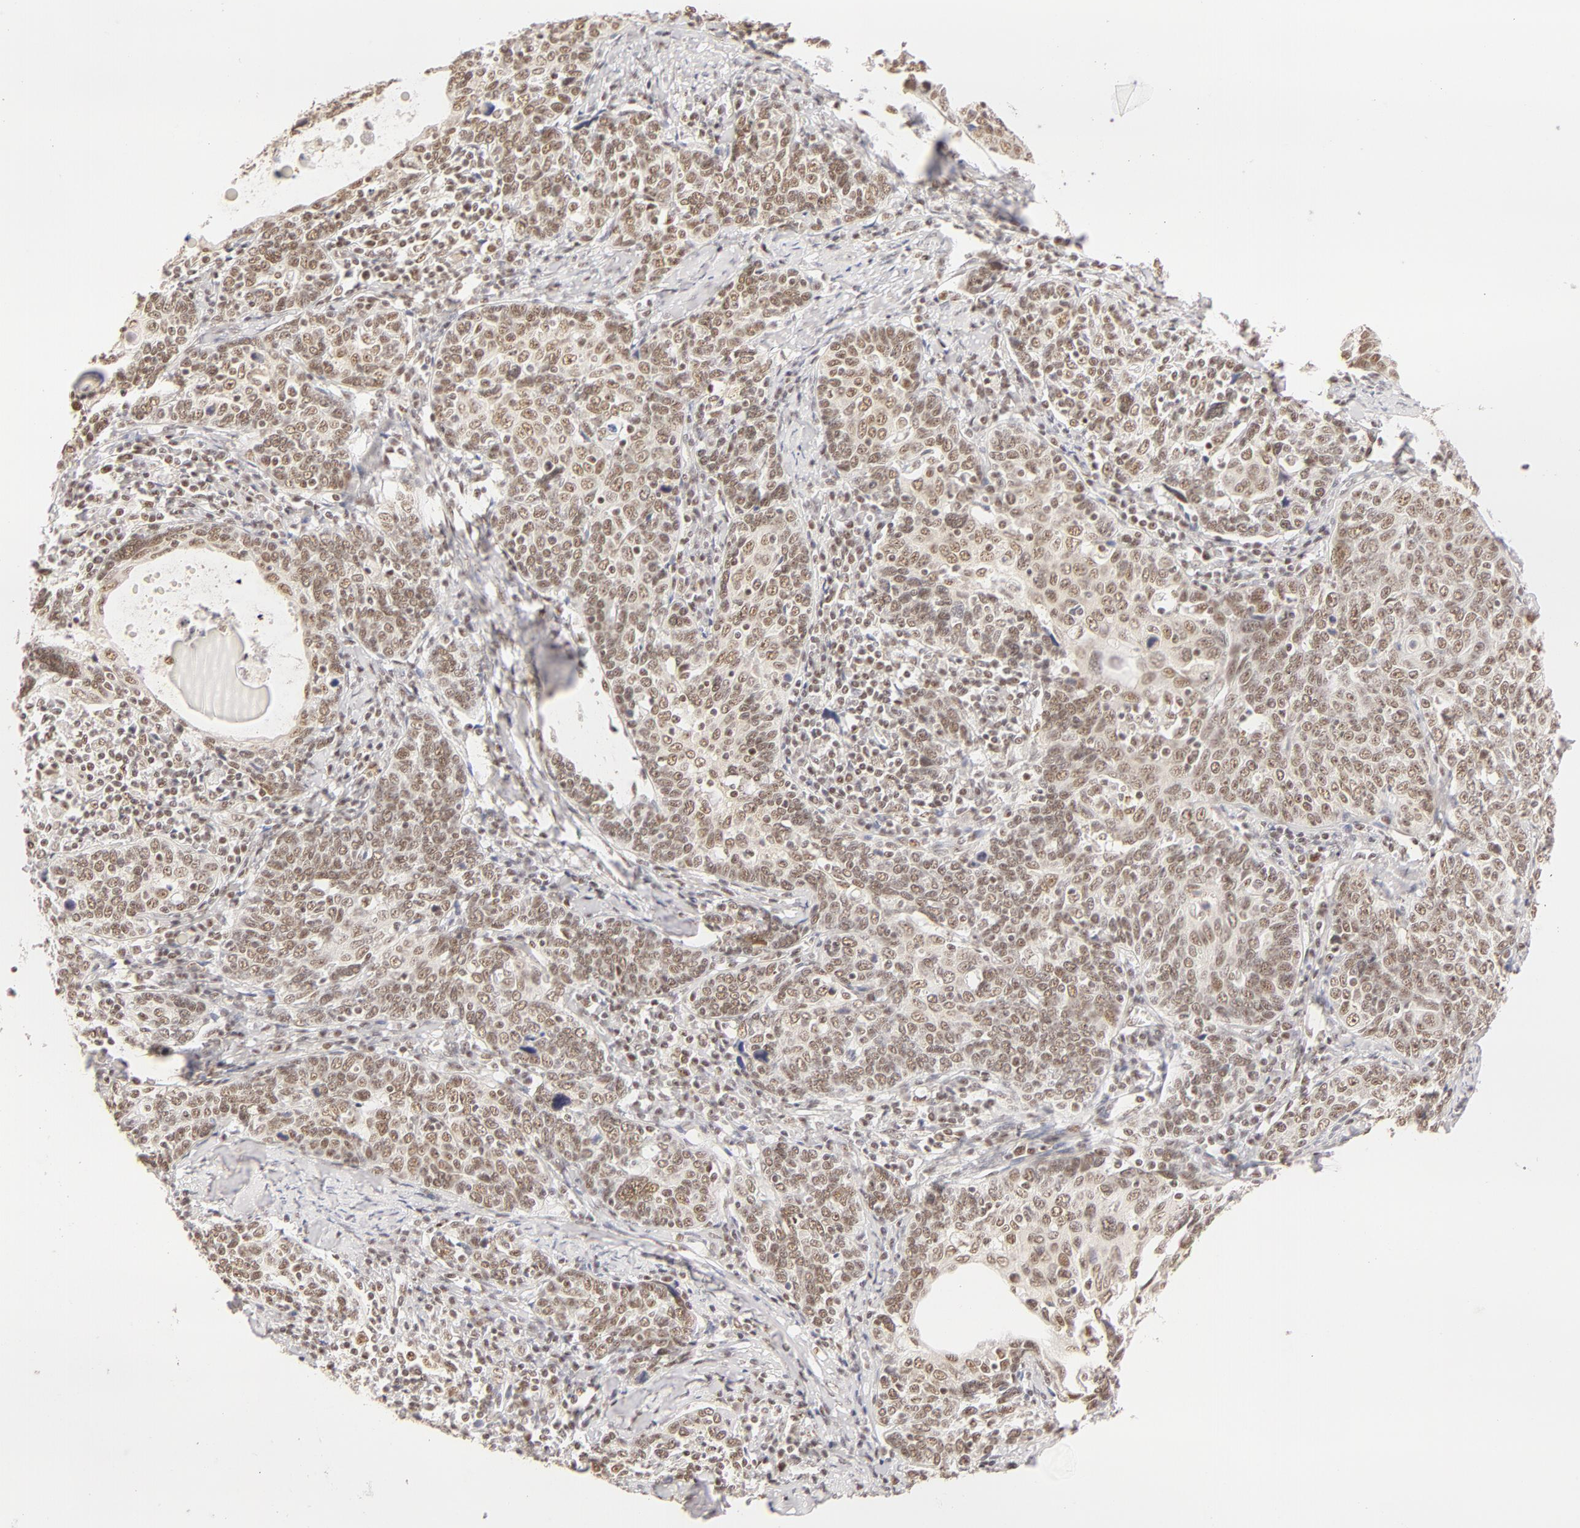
{"staining": {"intensity": "weak", "quantity": ">75%", "location": "nuclear"}, "tissue": "cervical cancer", "cell_type": "Tumor cells", "image_type": "cancer", "snomed": [{"axis": "morphology", "description": "Squamous cell carcinoma, NOS"}, {"axis": "topography", "description": "Cervix"}], "caption": "IHC photomicrograph of neoplastic tissue: human cervical squamous cell carcinoma stained using immunohistochemistry (IHC) displays low levels of weak protein expression localized specifically in the nuclear of tumor cells, appearing as a nuclear brown color.", "gene": "RBM39", "patient": {"sex": "female", "age": 41}}